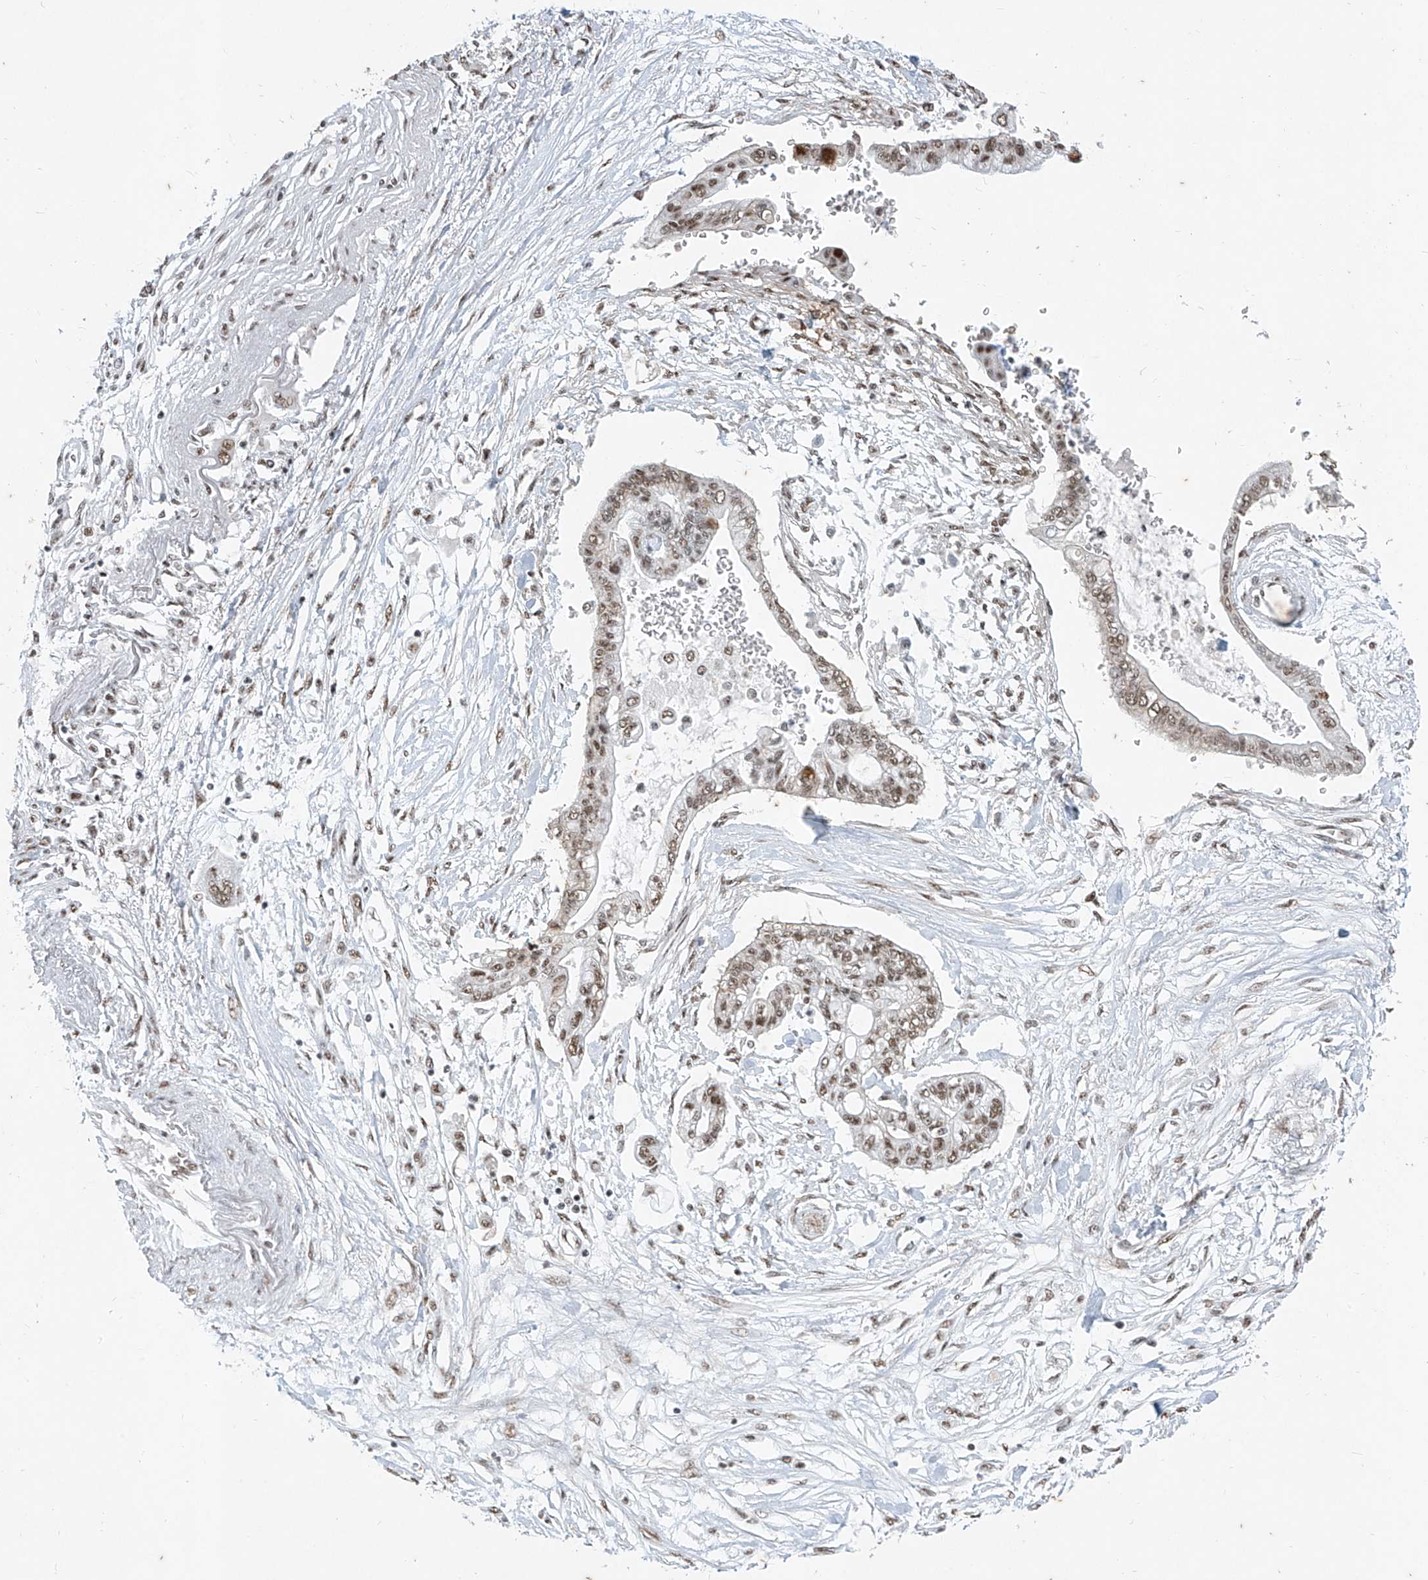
{"staining": {"intensity": "moderate", "quantity": ">75%", "location": "cytoplasmic/membranous,nuclear"}, "tissue": "pancreatic cancer", "cell_type": "Tumor cells", "image_type": "cancer", "snomed": [{"axis": "morphology", "description": "Adenocarcinoma, NOS"}, {"axis": "topography", "description": "Pancreas"}], "caption": "This photomicrograph exhibits pancreatic adenocarcinoma stained with immunohistochemistry (IHC) to label a protein in brown. The cytoplasmic/membranous and nuclear of tumor cells show moderate positivity for the protein. Nuclei are counter-stained blue.", "gene": "TFEC", "patient": {"sex": "female", "age": 77}}